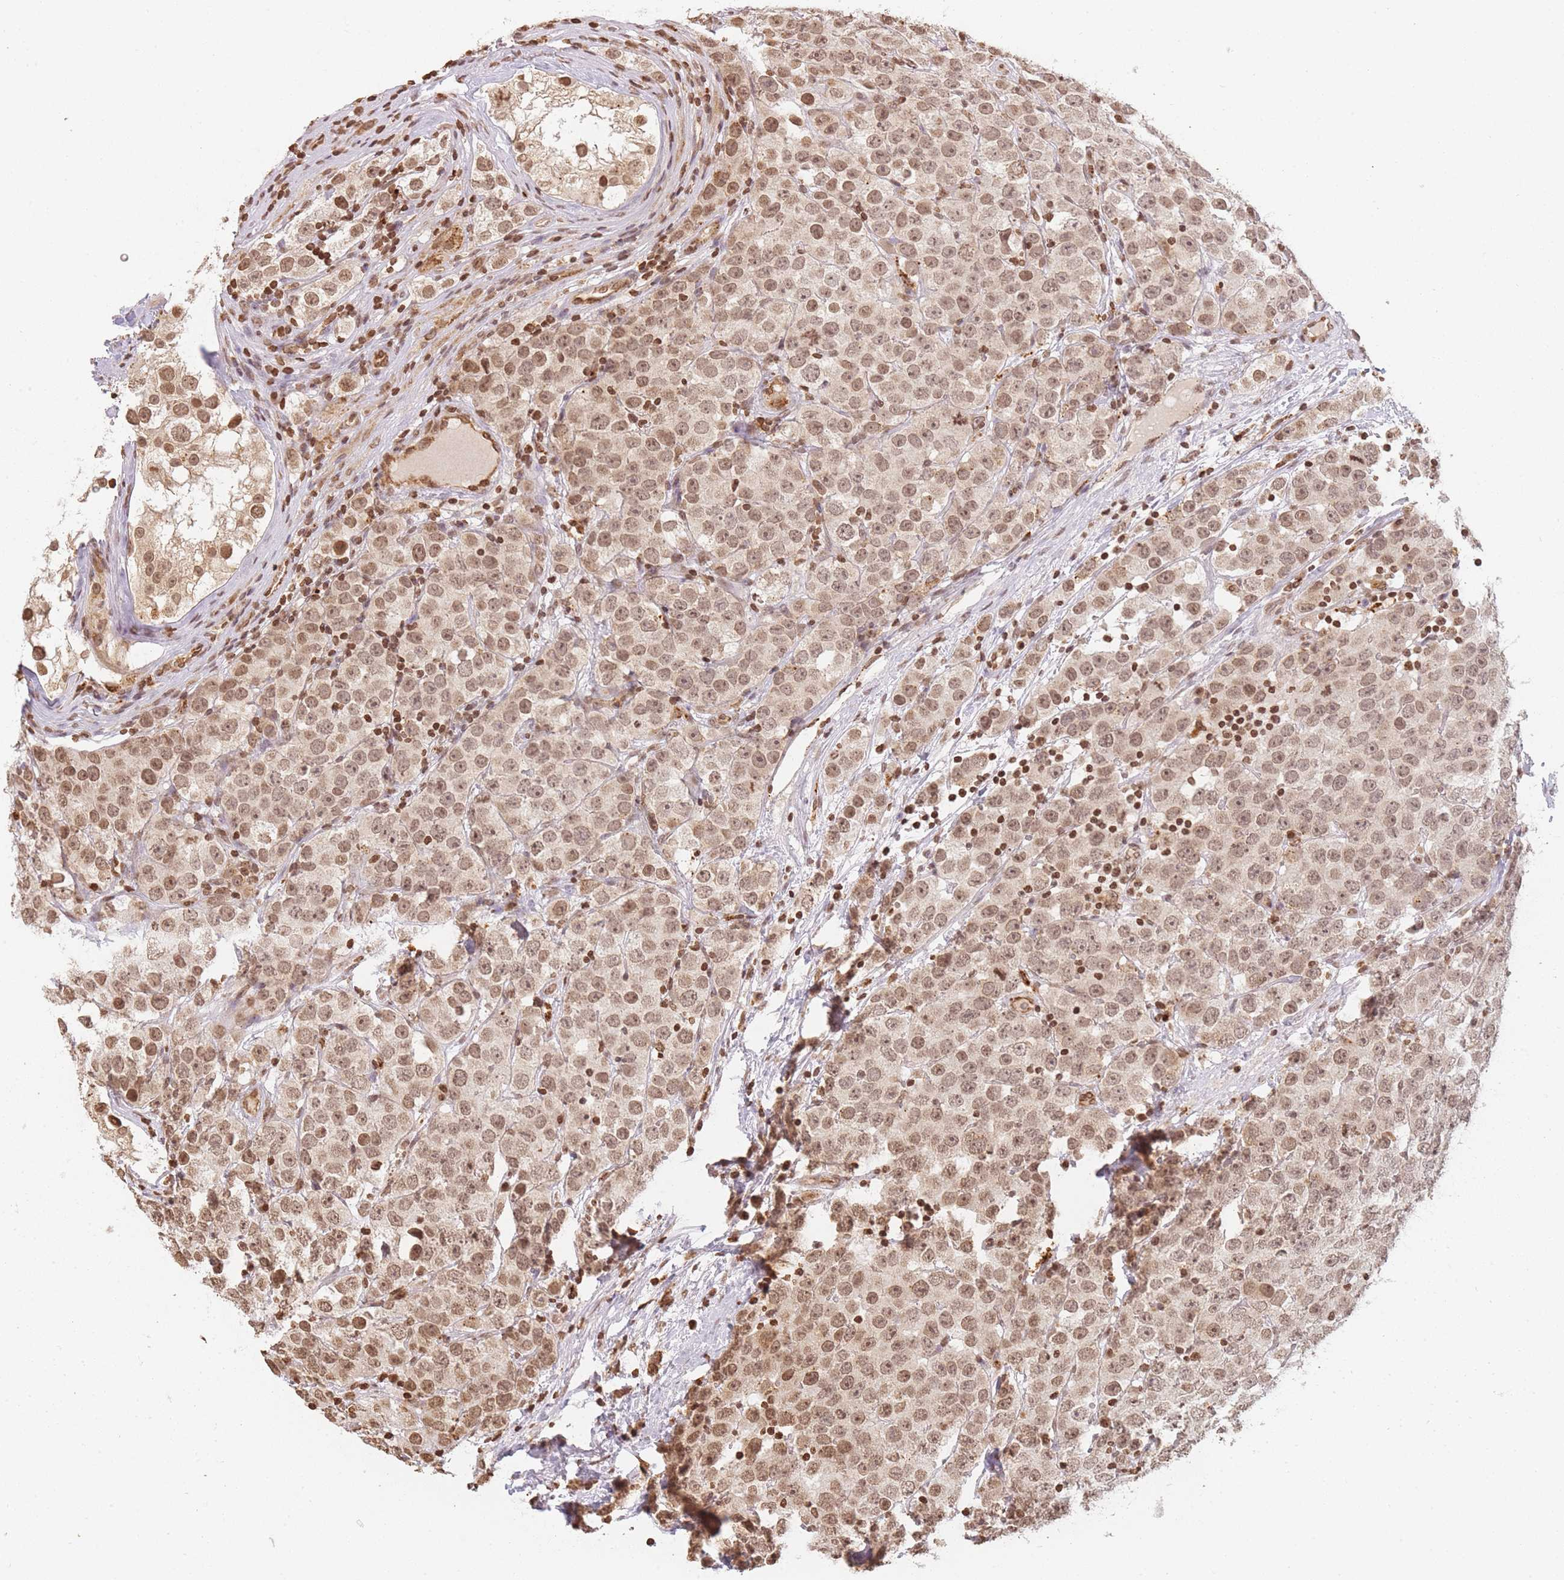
{"staining": {"intensity": "moderate", "quantity": ">75%", "location": "nuclear"}, "tissue": "testis cancer", "cell_type": "Tumor cells", "image_type": "cancer", "snomed": [{"axis": "morphology", "description": "Seminoma, NOS"}, {"axis": "topography", "description": "Testis"}], "caption": "Immunohistochemistry (IHC) image of human testis seminoma stained for a protein (brown), which shows medium levels of moderate nuclear staining in approximately >75% of tumor cells.", "gene": "WWTR1", "patient": {"sex": "male", "age": 28}}